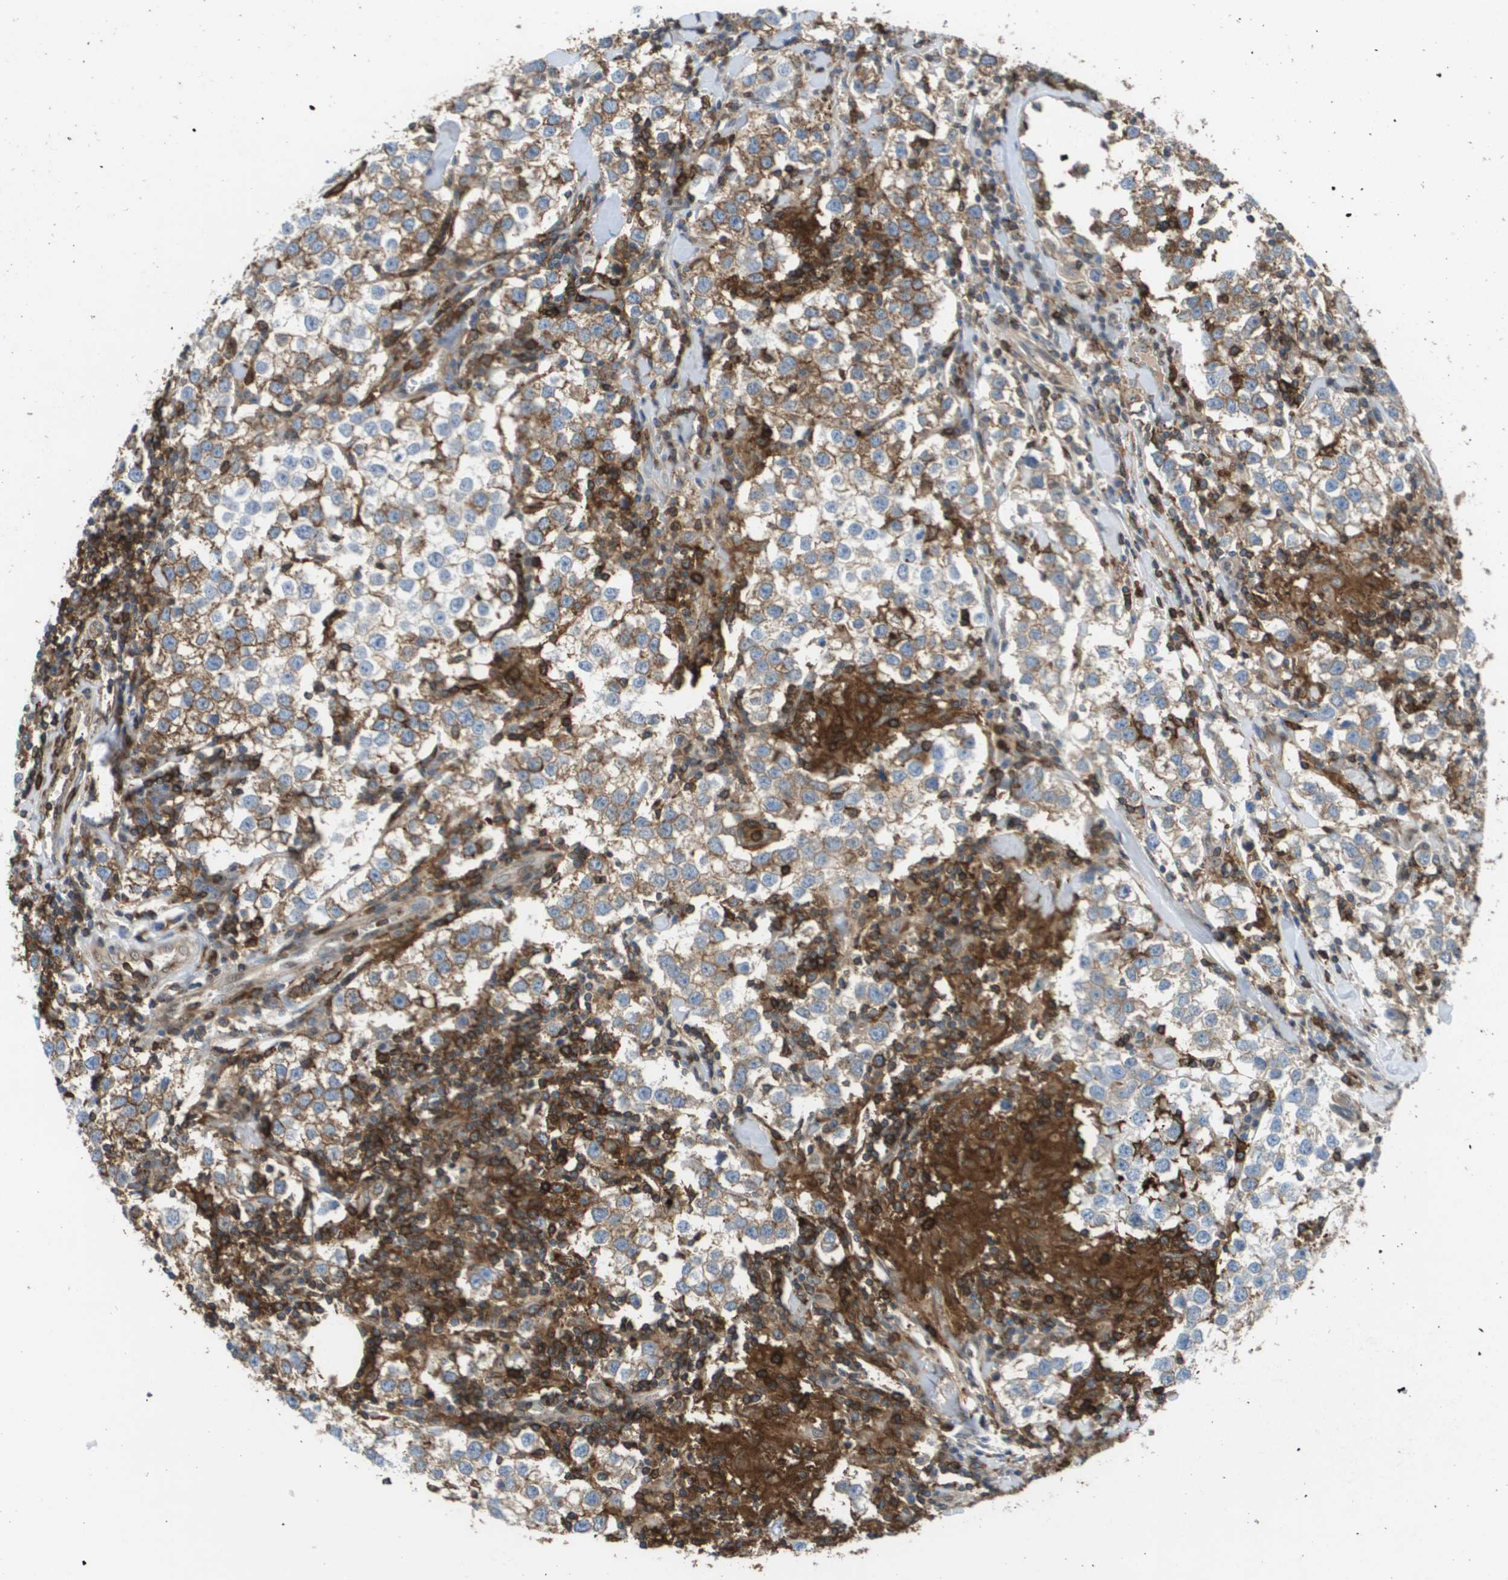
{"staining": {"intensity": "weak", "quantity": "<25%", "location": "cytoplasmic/membranous"}, "tissue": "testis cancer", "cell_type": "Tumor cells", "image_type": "cancer", "snomed": [{"axis": "morphology", "description": "Seminoma, NOS"}, {"axis": "morphology", "description": "Carcinoma, Embryonal, NOS"}, {"axis": "topography", "description": "Testis"}], "caption": "High magnification brightfield microscopy of seminoma (testis) stained with DAB (3,3'-diaminobenzidine) (brown) and counterstained with hematoxylin (blue): tumor cells show no significant staining.", "gene": "PASK", "patient": {"sex": "male", "age": 36}}